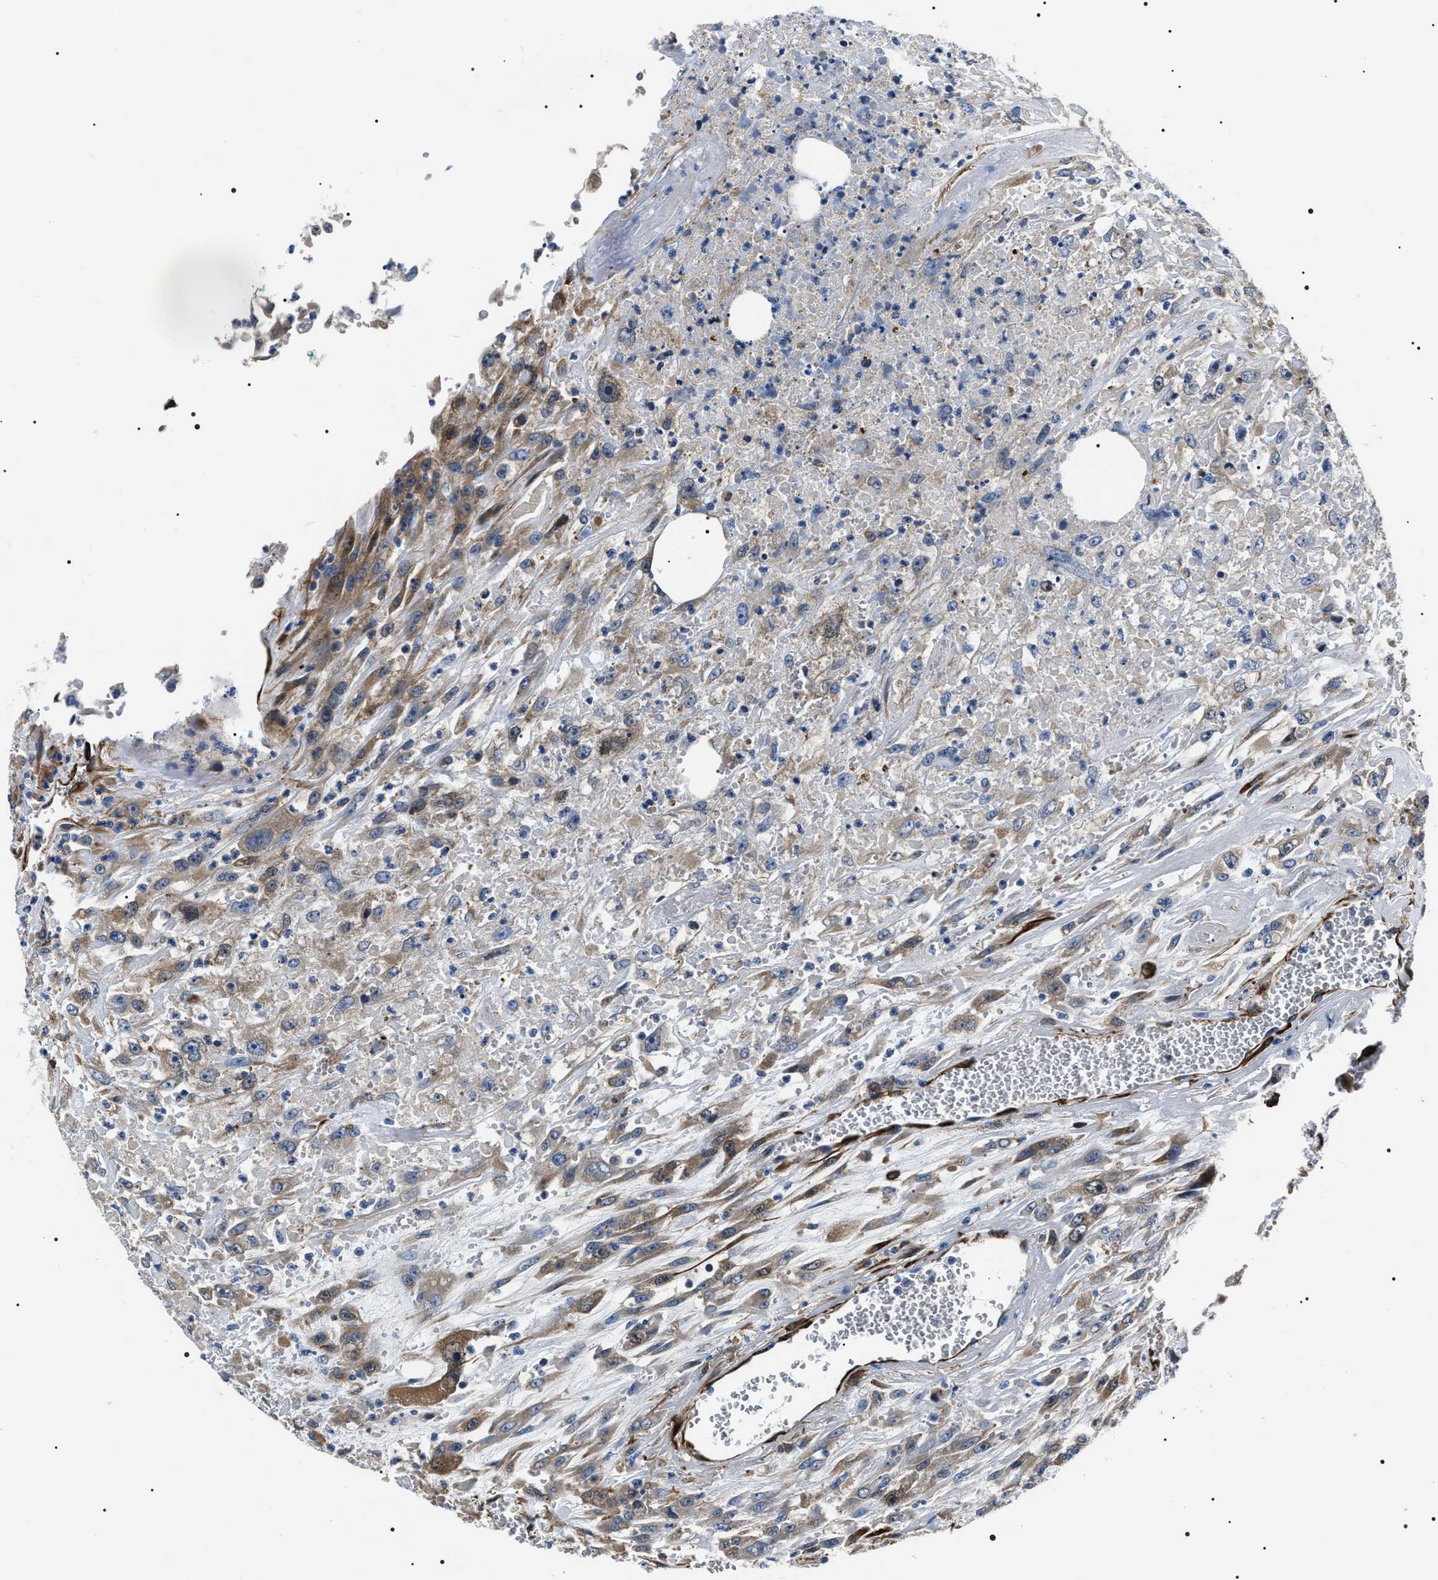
{"staining": {"intensity": "moderate", "quantity": "25%-75%", "location": "cytoplasmic/membranous"}, "tissue": "urothelial cancer", "cell_type": "Tumor cells", "image_type": "cancer", "snomed": [{"axis": "morphology", "description": "Urothelial carcinoma, High grade"}, {"axis": "topography", "description": "Urinary bladder"}], "caption": "High-grade urothelial carcinoma stained with a protein marker shows moderate staining in tumor cells.", "gene": "BAG2", "patient": {"sex": "male", "age": 46}}